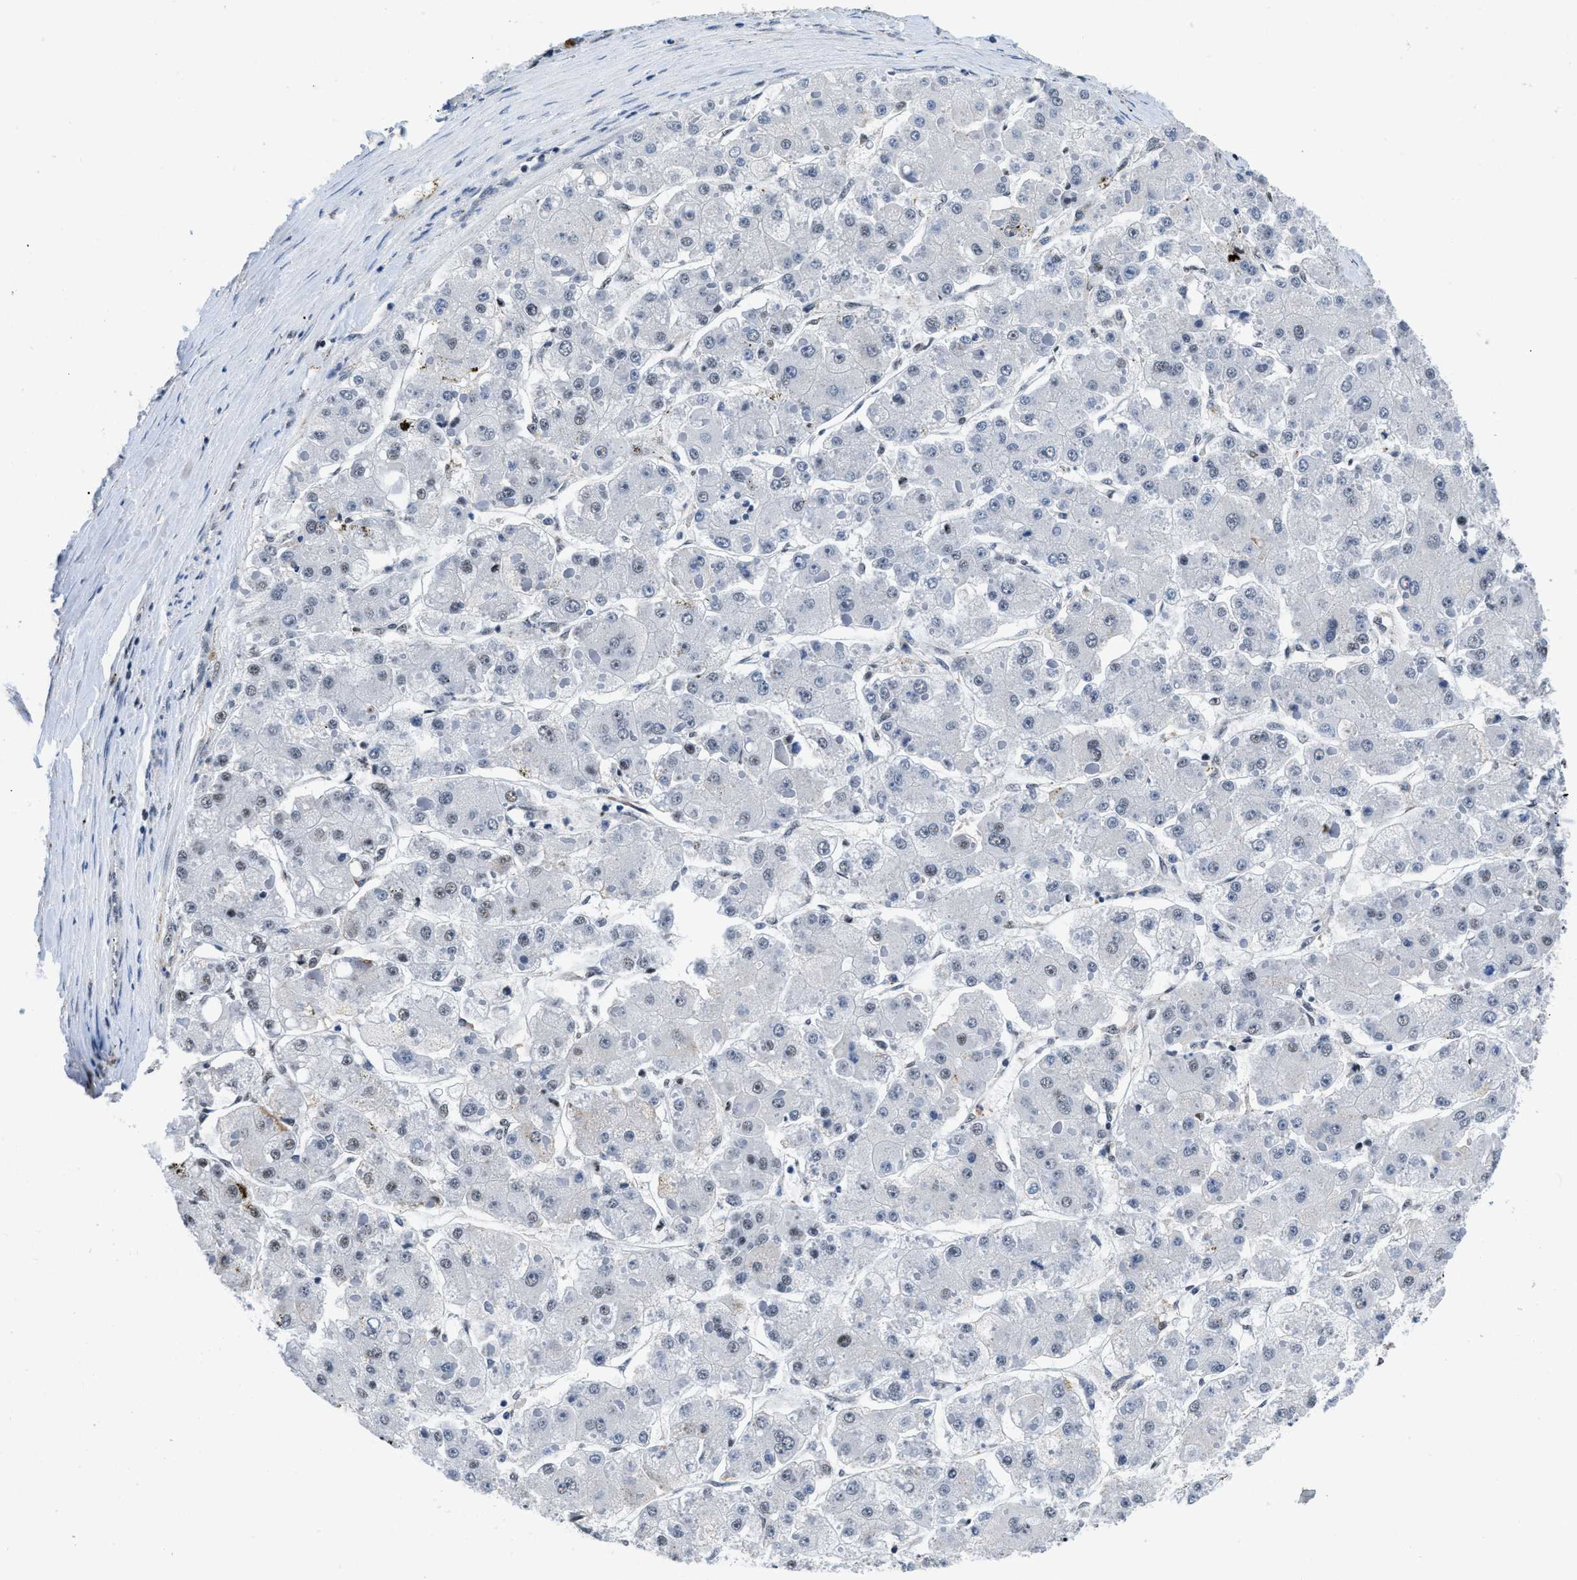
{"staining": {"intensity": "moderate", "quantity": "<25%", "location": "nuclear"}, "tissue": "liver cancer", "cell_type": "Tumor cells", "image_type": "cancer", "snomed": [{"axis": "morphology", "description": "Carcinoma, Hepatocellular, NOS"}, {"axis": "topography", "description": "Liver"}], "caption": "This photomicrograph reveals IHC staining of human liver cancer, with low moderate nuclear staining in approximately <25% of tumor cells.", "gene": "HNRNPH2", "patient": {"sex": "female", "age": 73}}